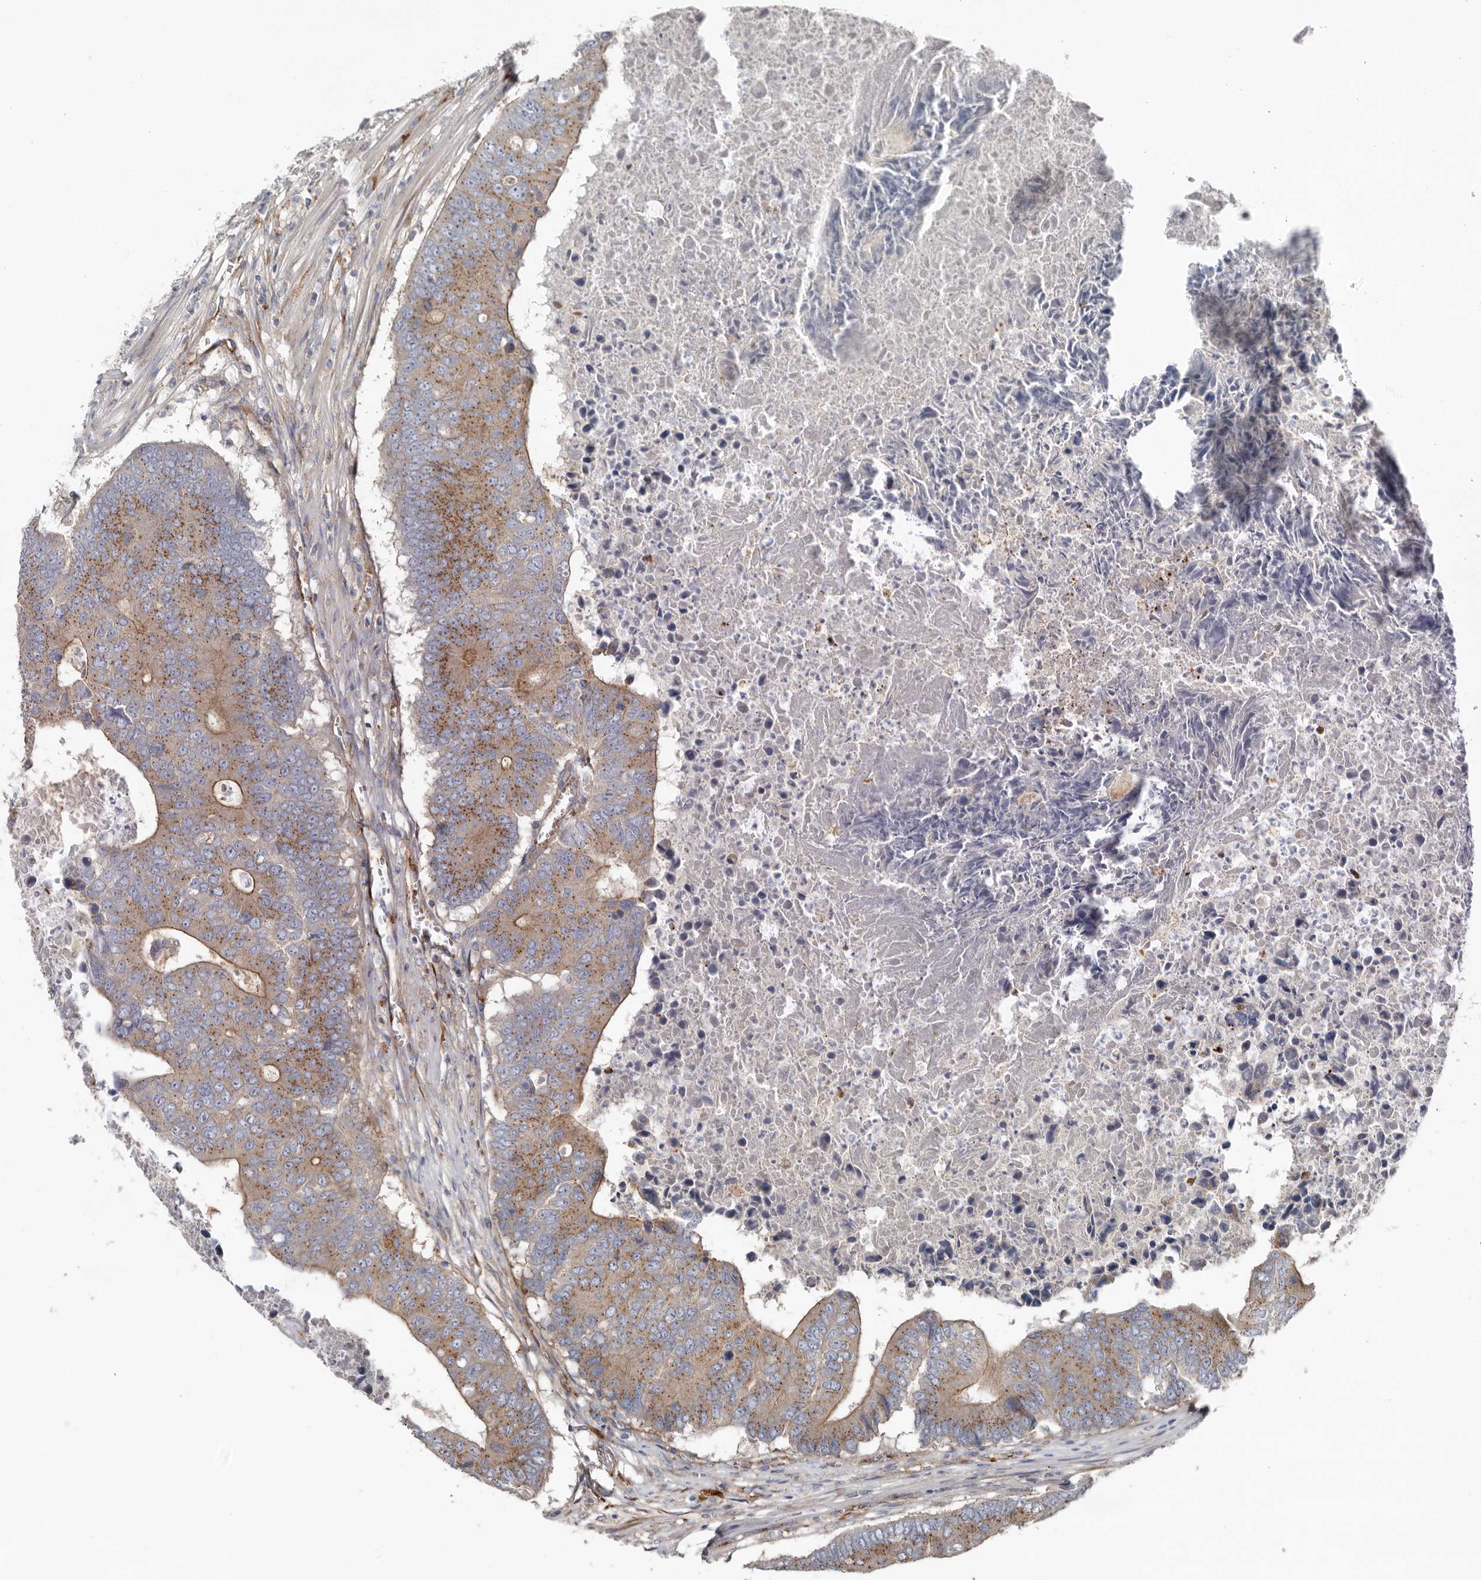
{"staining": {"intensity": "moderate", "quantity": ">75%", "location": "cytoplasmic/membranous"}, "tissue": "colorectal cancer", "cell_type": "Tumor cells", "image_type": "cancer", "snomed": [{"axis": "morphology", "description": "Adenocarcinoma, NOS"}, {"axis": "topography", "description": "Colon"}], "caption": "IHC photomicrograph of human colorectal cancer (adenocarcinoma) stained for a protein (brown), which shows medium levels of moderate cytoplasmic/membranous expression in about >75% of tumor cells.", "gene": "LUZP1", "patient": {"sex": "male", "age": 87}}